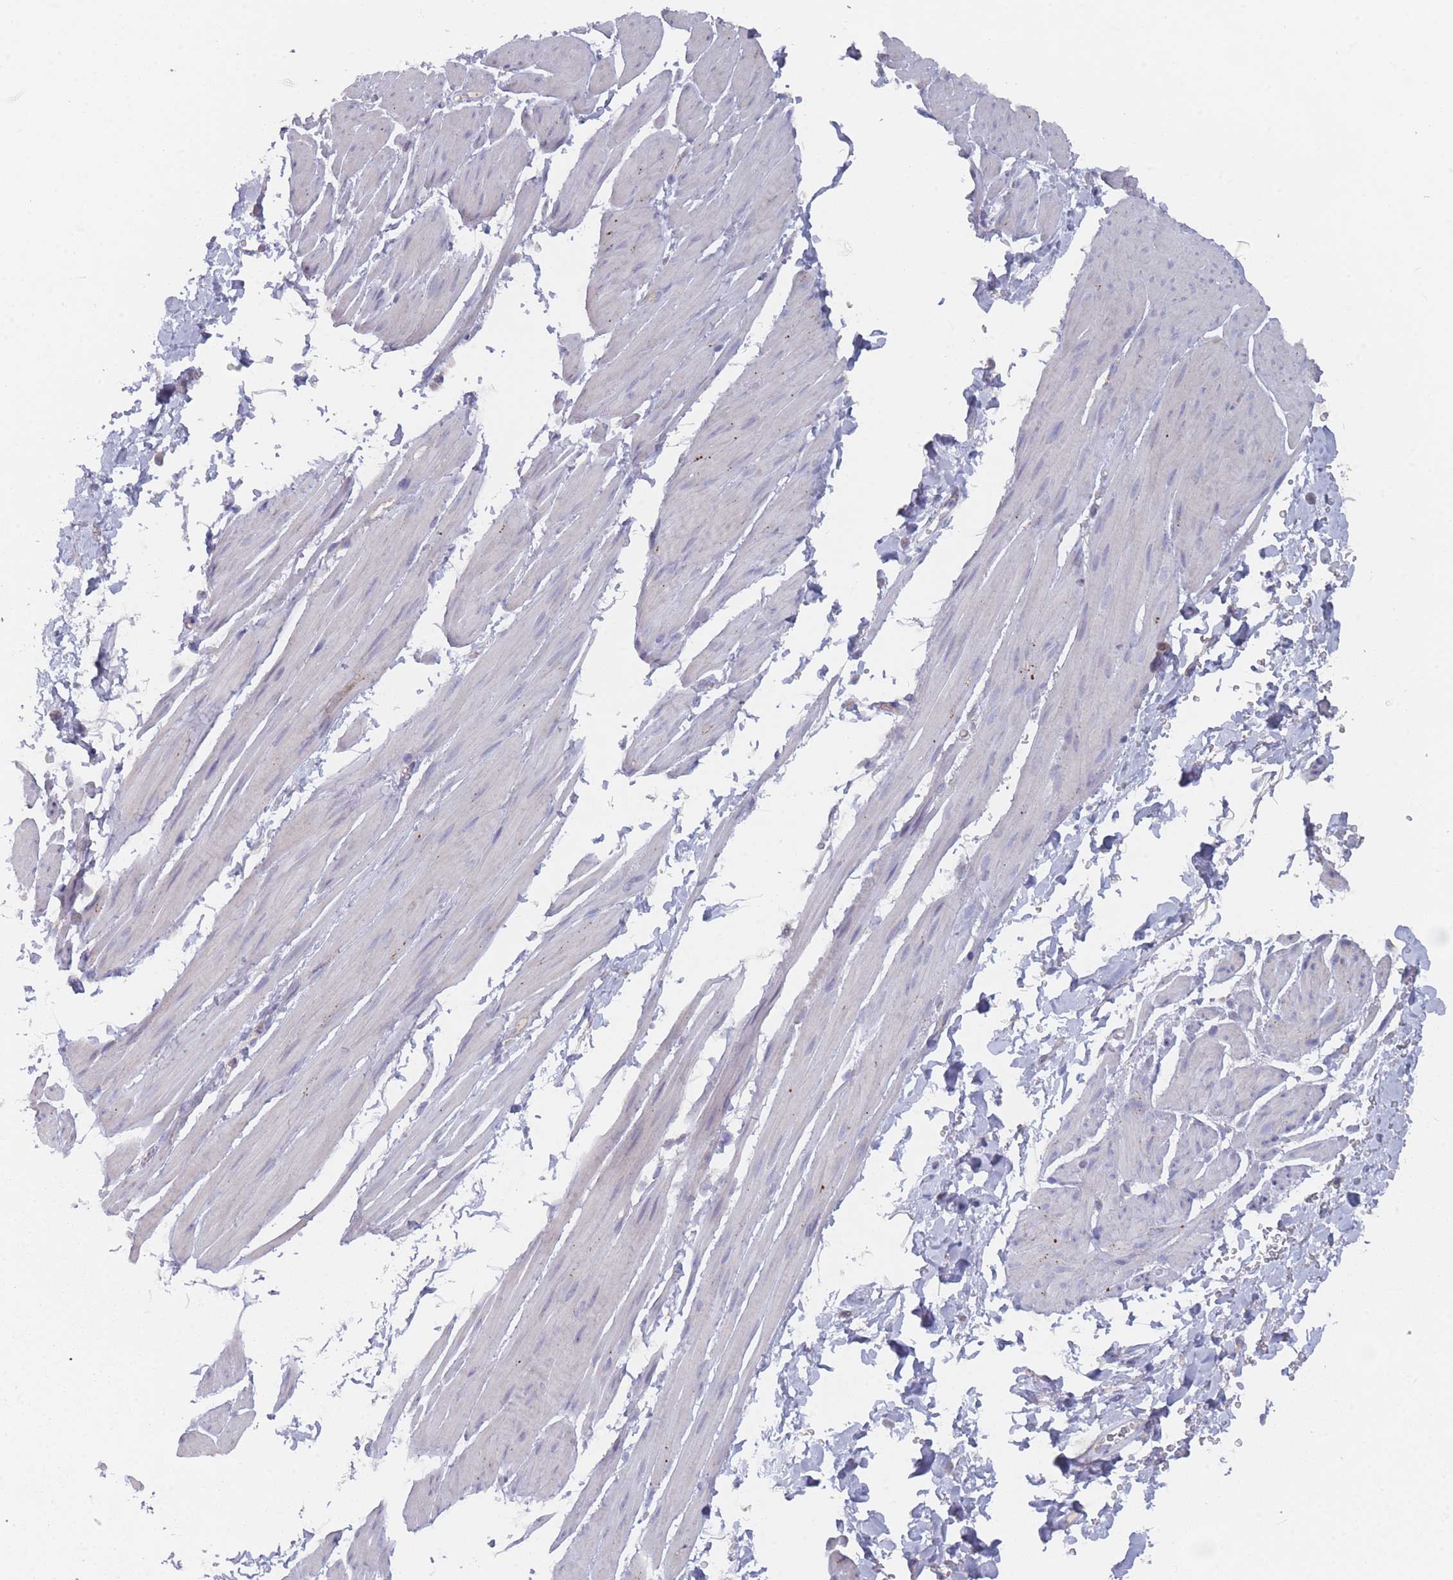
{"staining": {"intensity": "negative", "quantity": "none", "location": "none"}, "tissue": "smooth muscle", "cell_type": "Smooth muscle cells", "image_type": "normal", "snomed": [{"axis": "morphology", "description": "Normal tissue, NOS"}, {"axis": "topography", "description": "Smooth muscle"}, {"axis": "topography", "description": "Peripheral nerve tissue"}], "caption": "IHC of normal smooth muscle shows no staining in smooth muscle cells.", "gene": "TRARG1", "patient": {"sex": "male", "age": 69}}